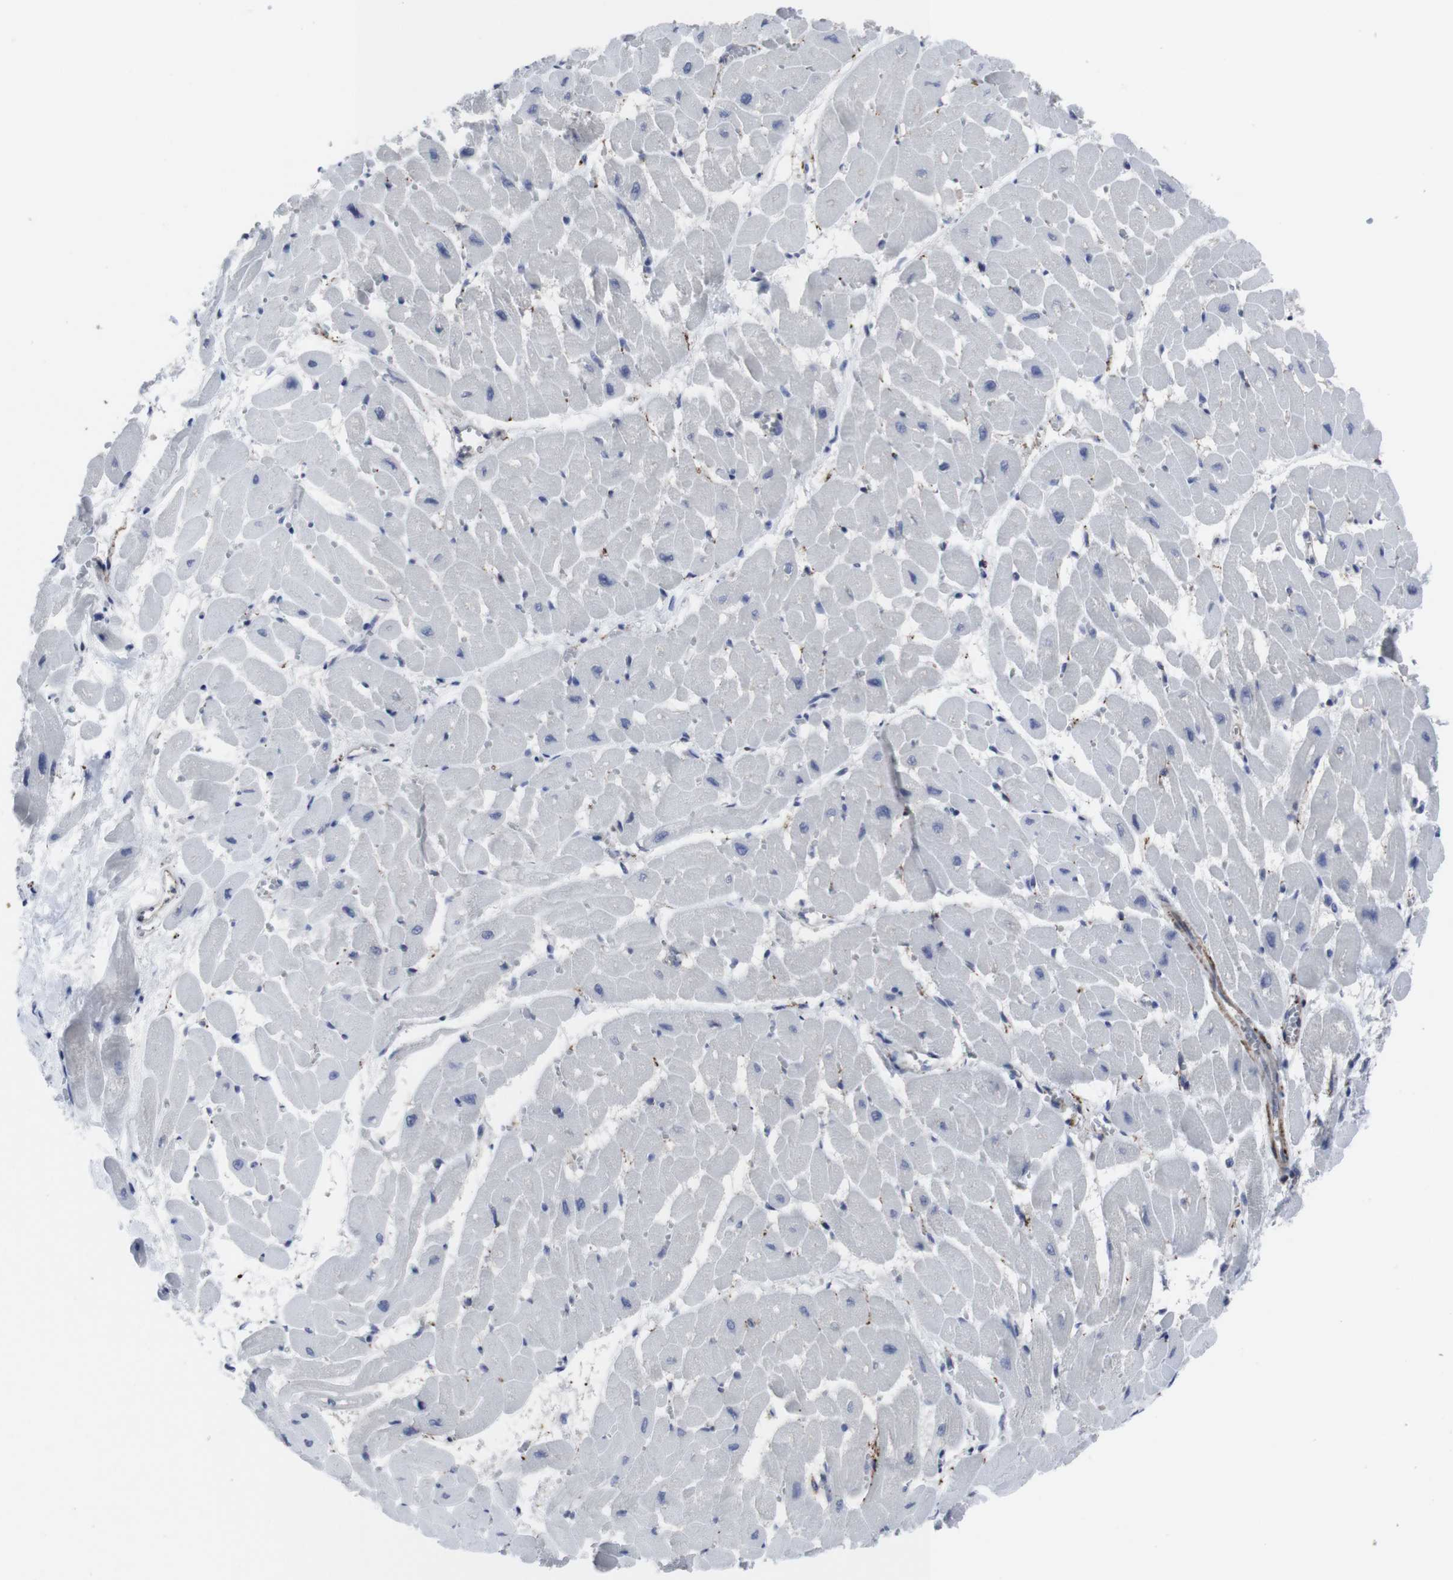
{"staining": {"intensity": "negative", "quantity": "none", "location": "none"}, "tissue": "heart muscle", "cell_type": "Cardiomyocytes", "image_type": "normal", "snomed": [{"axis": "morphology", "description": "Normal tissue, NOS"}, {"axis": "topography", "description": "Heart"}], "caption": "Immunohistochemistry (IHC) of normal human heart muscle shows no expression in cardiomyocytes. (DAB IHC with hematoxylin counter stain).", "gene": "SNCG", "patient": {"sex": "male", "age": 45}}